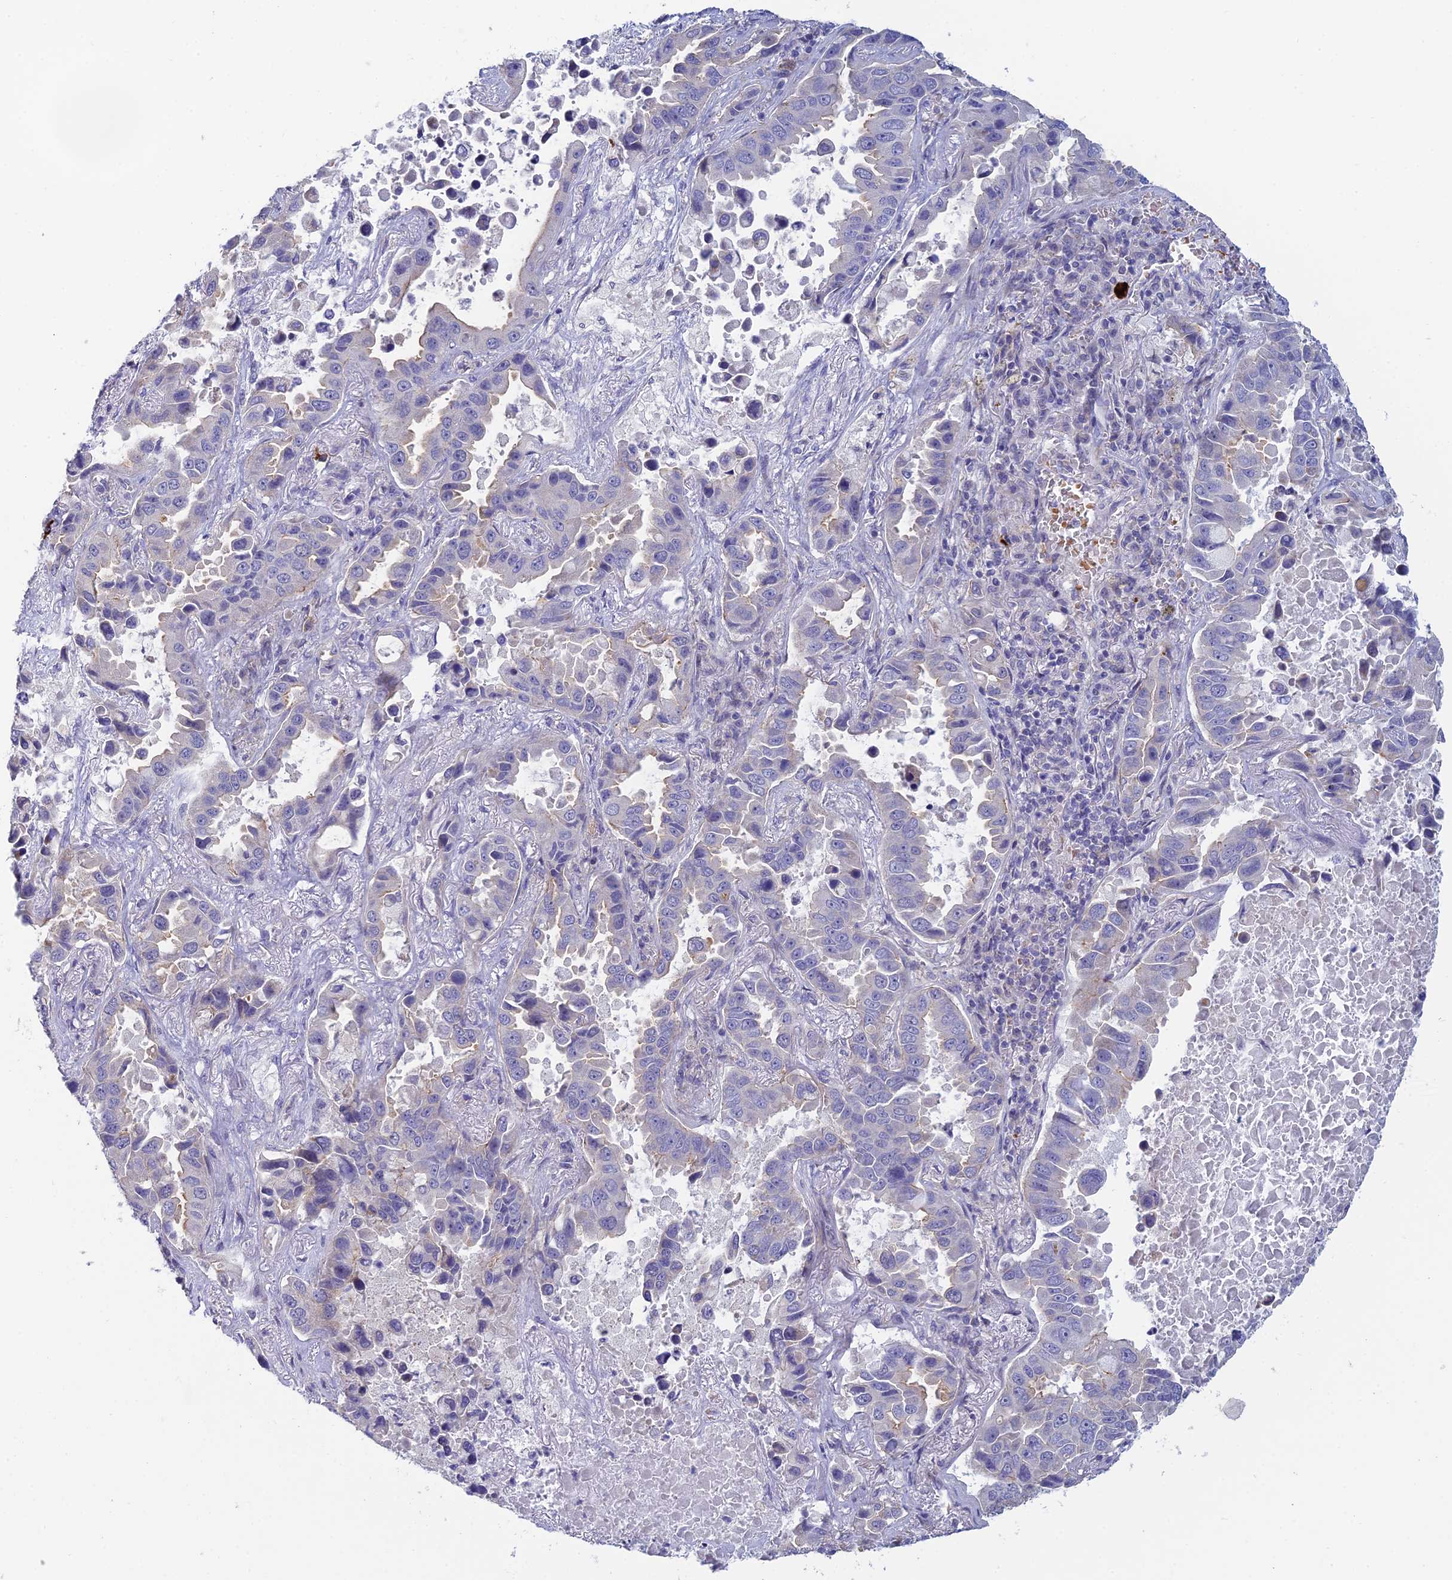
{"staining": {"intensity": "negative", "quantity": "none", "location": "none"}, "tissue": "lung cancer", "cell_type": "Tumor cells", "image_type": "cancer", "snomed": [{"axis": "morphology", "description": "Adenocarcinoma, NOS"}, {"axis": "topography", "description": "Lung"}], "caption": "Immunohistochemical staining of lung adenocarcinoma displays no significant staining in tumor cells. (Immunohistochemistry, brightfield microscopy, high magnification).", "gene": "GIPC1", "patient": {"sex": "male", "age": 64}}